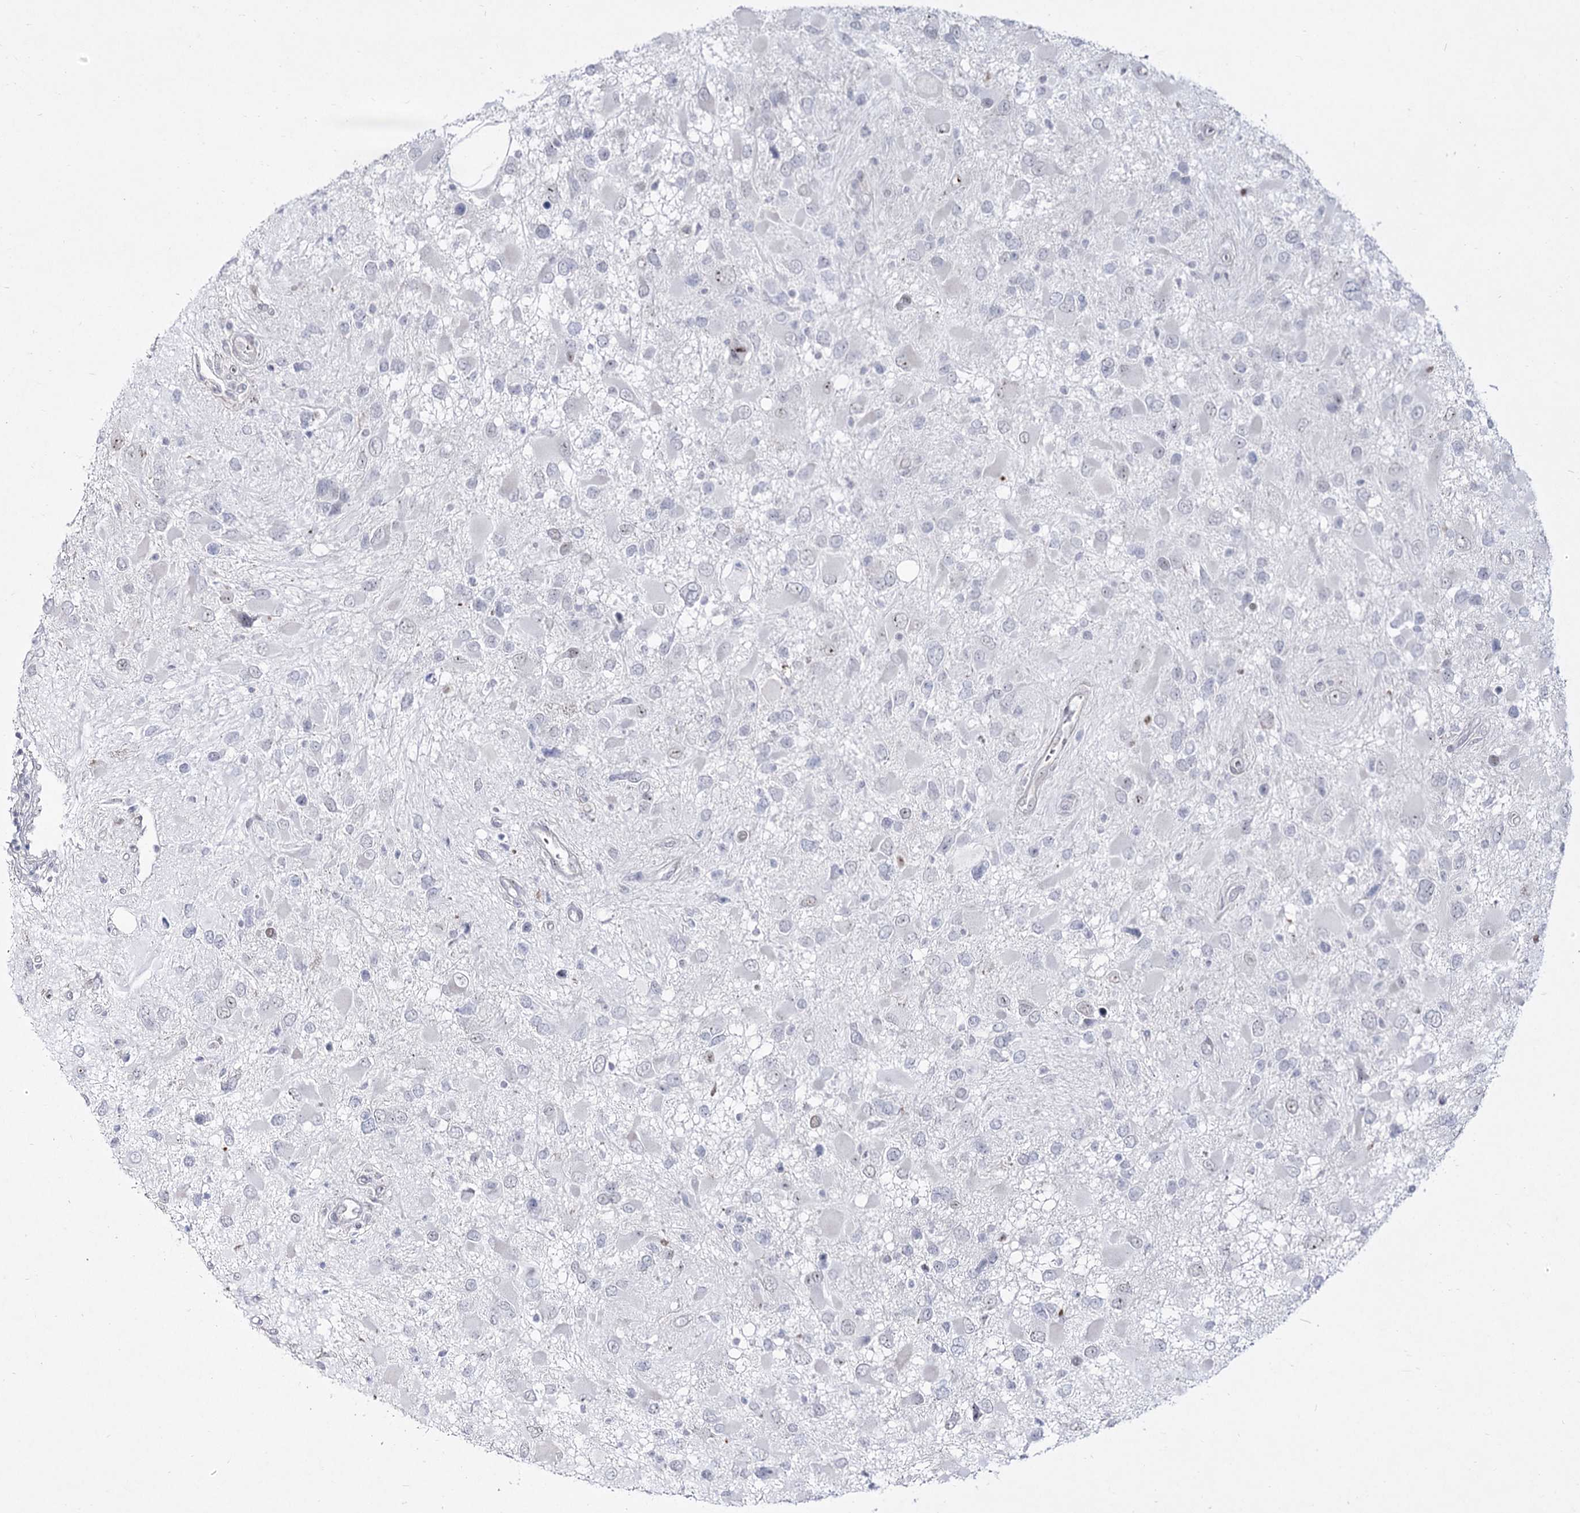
{"staining": {"intensity": "negative", "quantity": "none", "location": "none"}, "tissue": "glioma", "cell_type": "Tumor cells", "image_type": "cancer", "snomed": [{"axis": "morphology", "description": "Glioma, malignant, High grade"}, {"axis": "topography", "description": "Brain"}], "caption": "Tumor cells show no significant protein positivity in glioma.", "gene": "DDX50", "patient": {"sex": "male", "age": 53}}